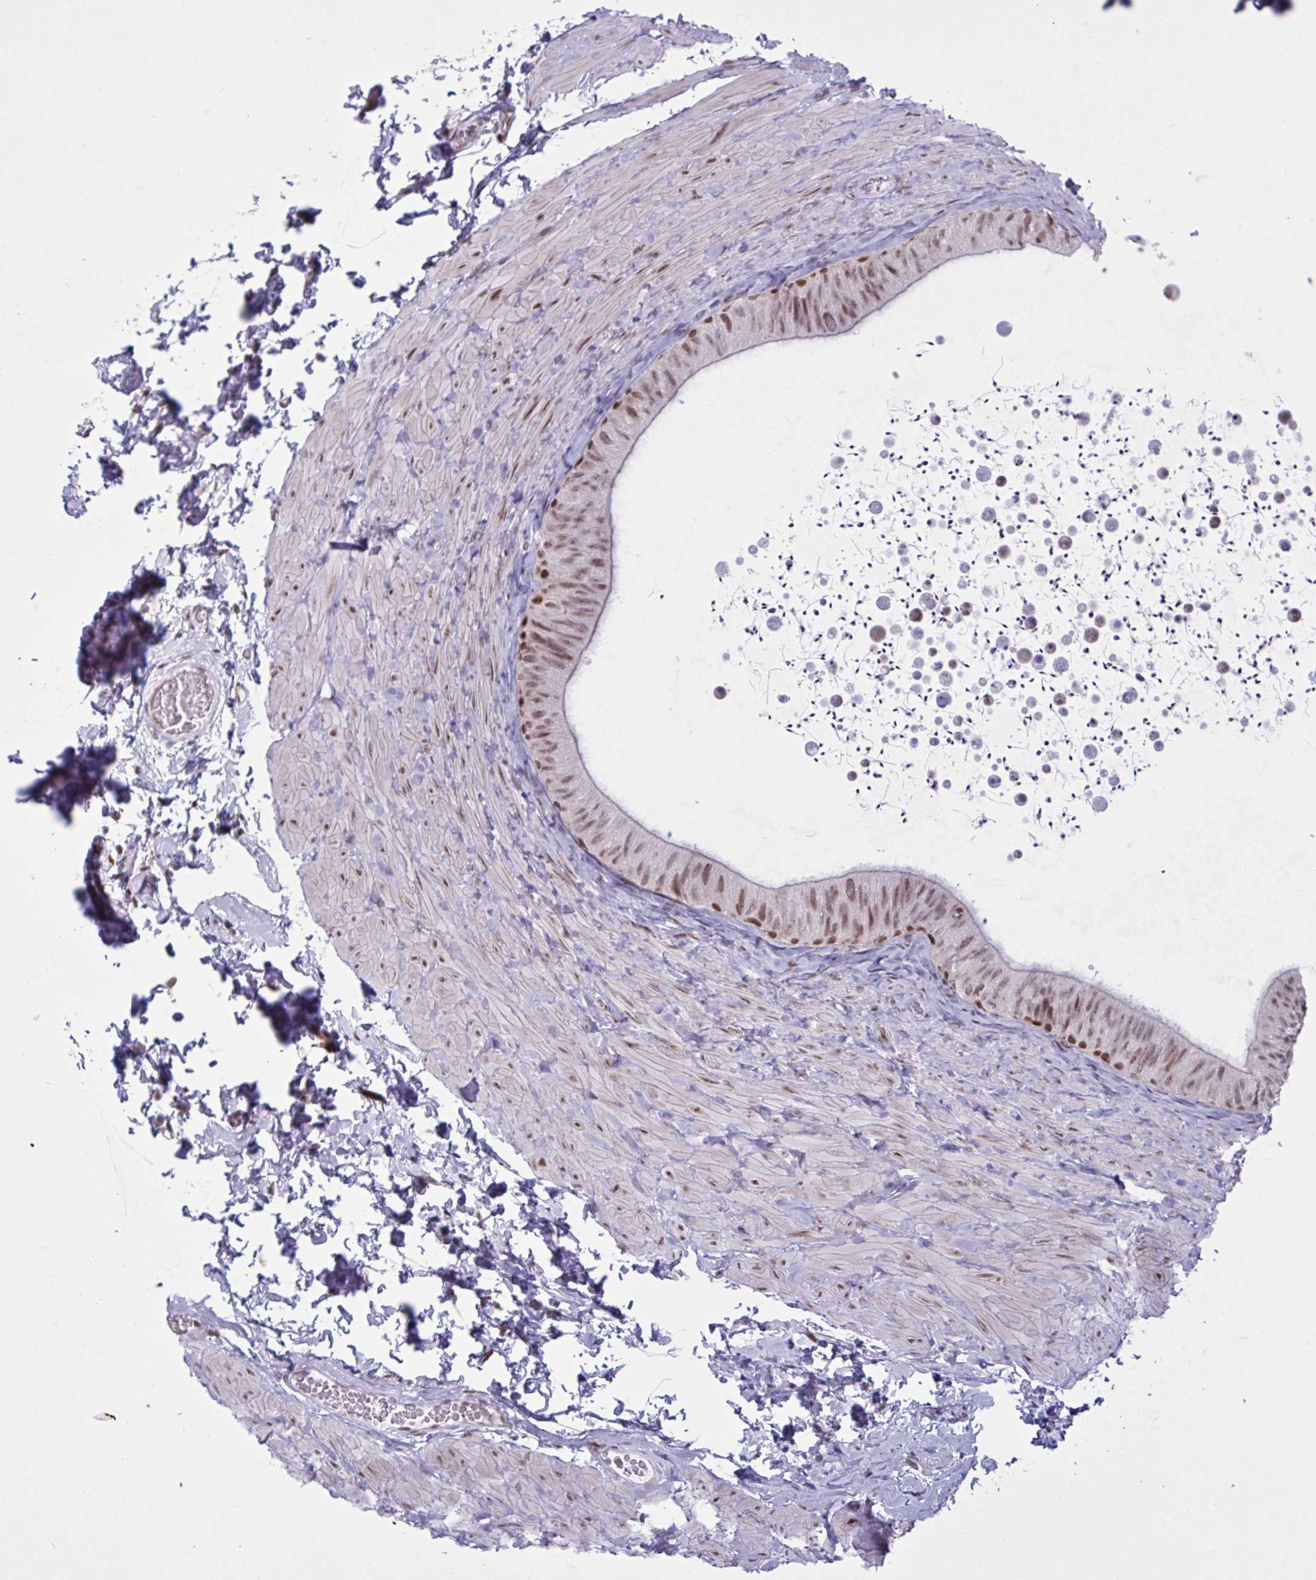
{"staining": {"intensity": "moderate", "quantity": ">75%", "location": "nuclear"}, "tissue": "epididymis", "cell_type": "Glandular cells", "image_type": "normal", "snomed": [{"axis": "morphology", "description": "Normal tissue, NOS"}, {"axis": "topography", "description": "Epididymis, spermatic cord, NOS"}, {"axis": "topography", "description": "Epididymis"}], "caption": "Protein staining of normal epididymis exhibits moderate nuclear staining in approximately >75% of glandular cells. Immunohistochemistry stains the protein in brown and the nuclei are stained blue.", "gene": "PRMT6", "patient": {"sex": "male", "age": 31}}